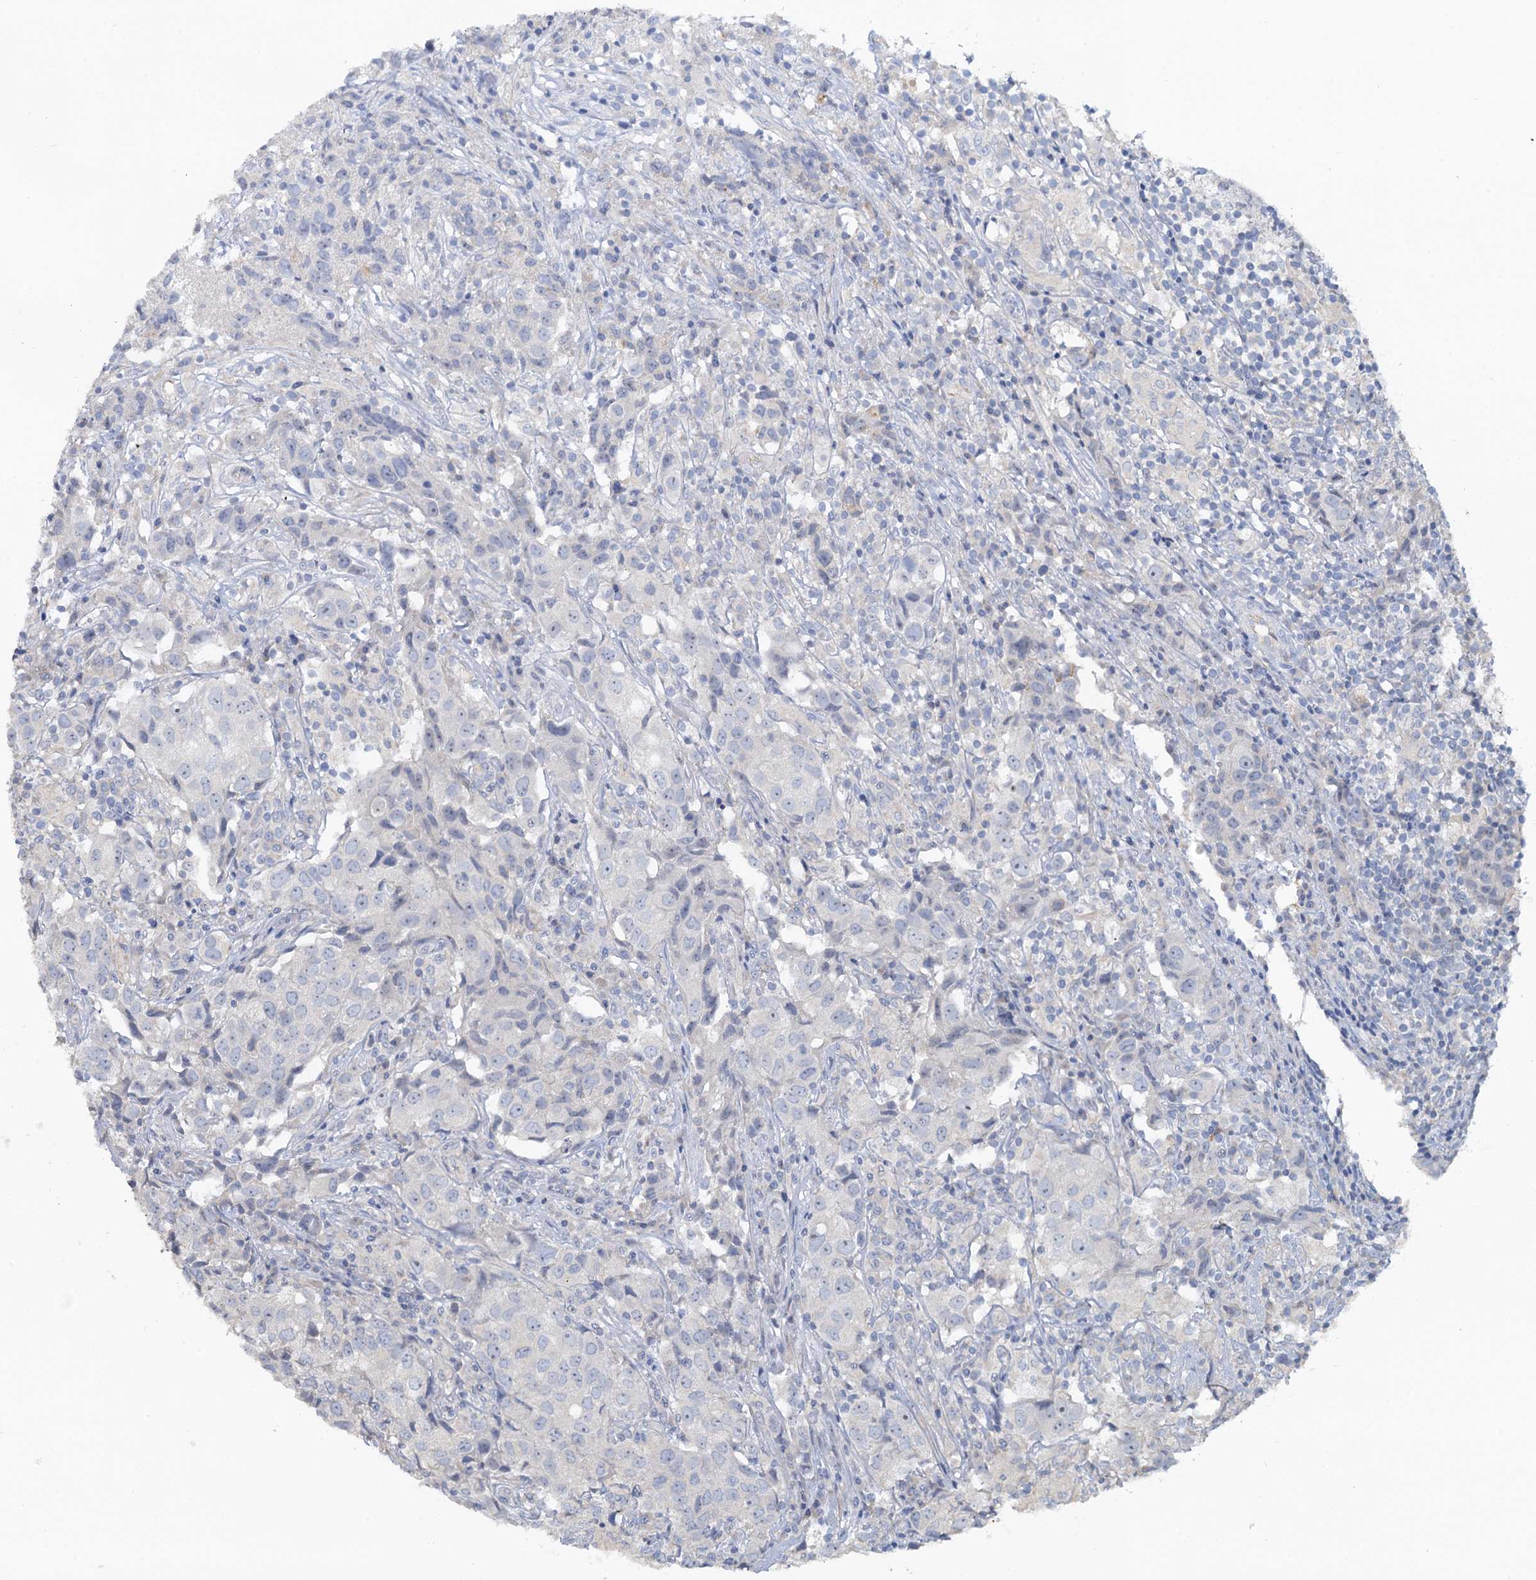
{"staining": {"intensity": "negative", "quantity": "none", "location": "none"}, "tissue": "urothelial cancer", "cell_type": "Tumor cells", "image_type": "cancer", "snomed": [{"axis": "morphology", "description": "Urothelial carcinoma, High grade"}, {"axis": "topography", "description": "Urinary bladder"}], "caption": "Immunohistochemistry of human urothelial carcinoma (high-grade) exhibits no staining in tumor cells.", "gene": "PLLP", "patient": {"sex": "female", "age": 75}}